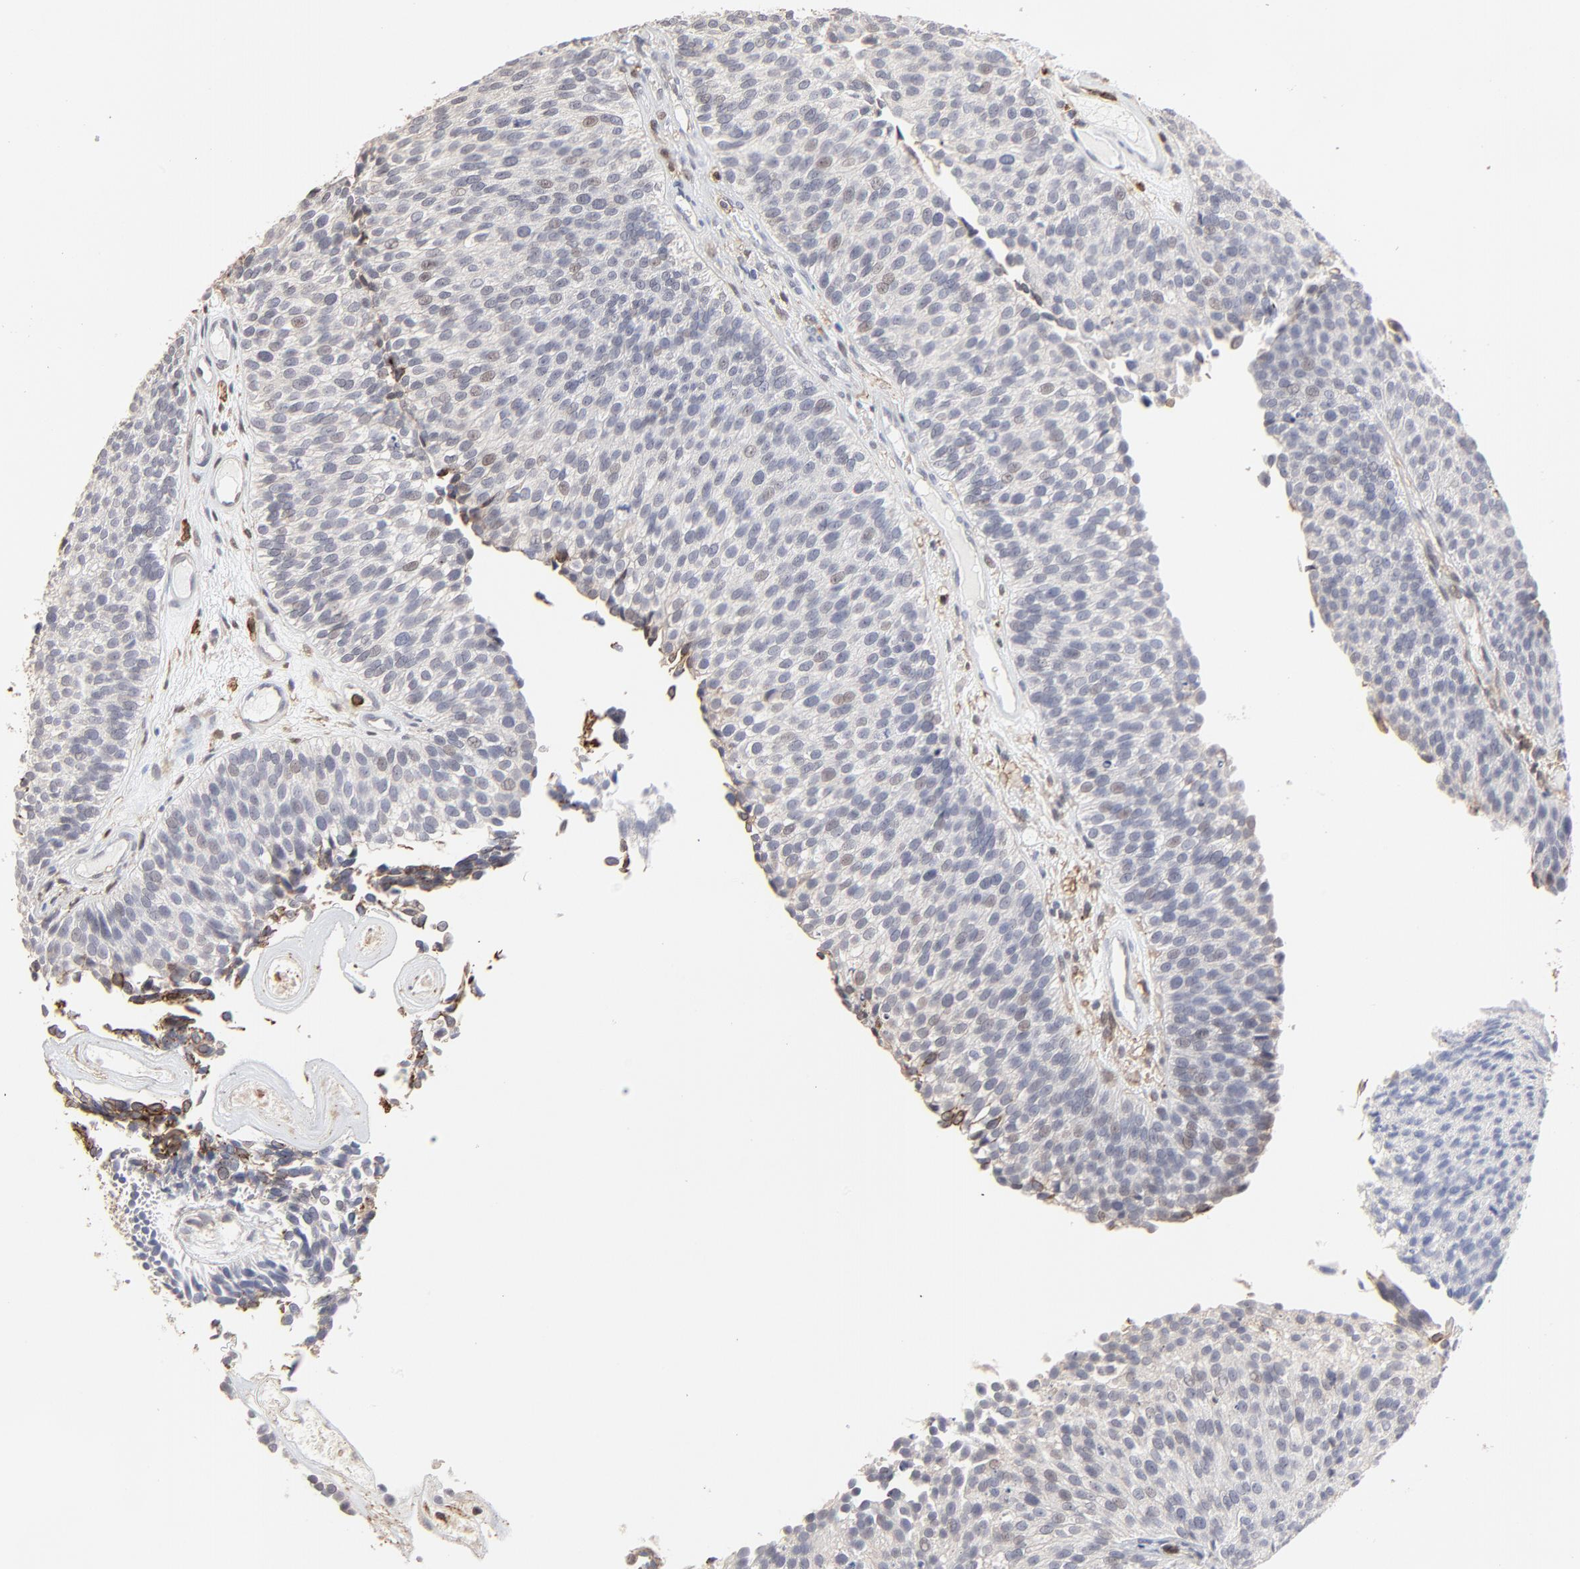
{"staining": {"intensity": "moderate", "quantity": "<25%", "location": "cytoplasmic/membranous,nuclear"}, "tissue": "urothelial cancer", "cell_type": "Tumor cells", "image_type": "cancer", "snomed": [{"axis": "morphology", "description": "Urothelial carcinoma, Low grade"}, {"axis": "topography", "description": "Urinary bladder"}], "caption": "Tumor cells show low levels of moderate cytoplasmic/membranous and nuclear positivity in approximately <25% of cells in urothelial cancer.", "gene": "SLC6A14", "patient": {"sex": "male", "age": 84}}